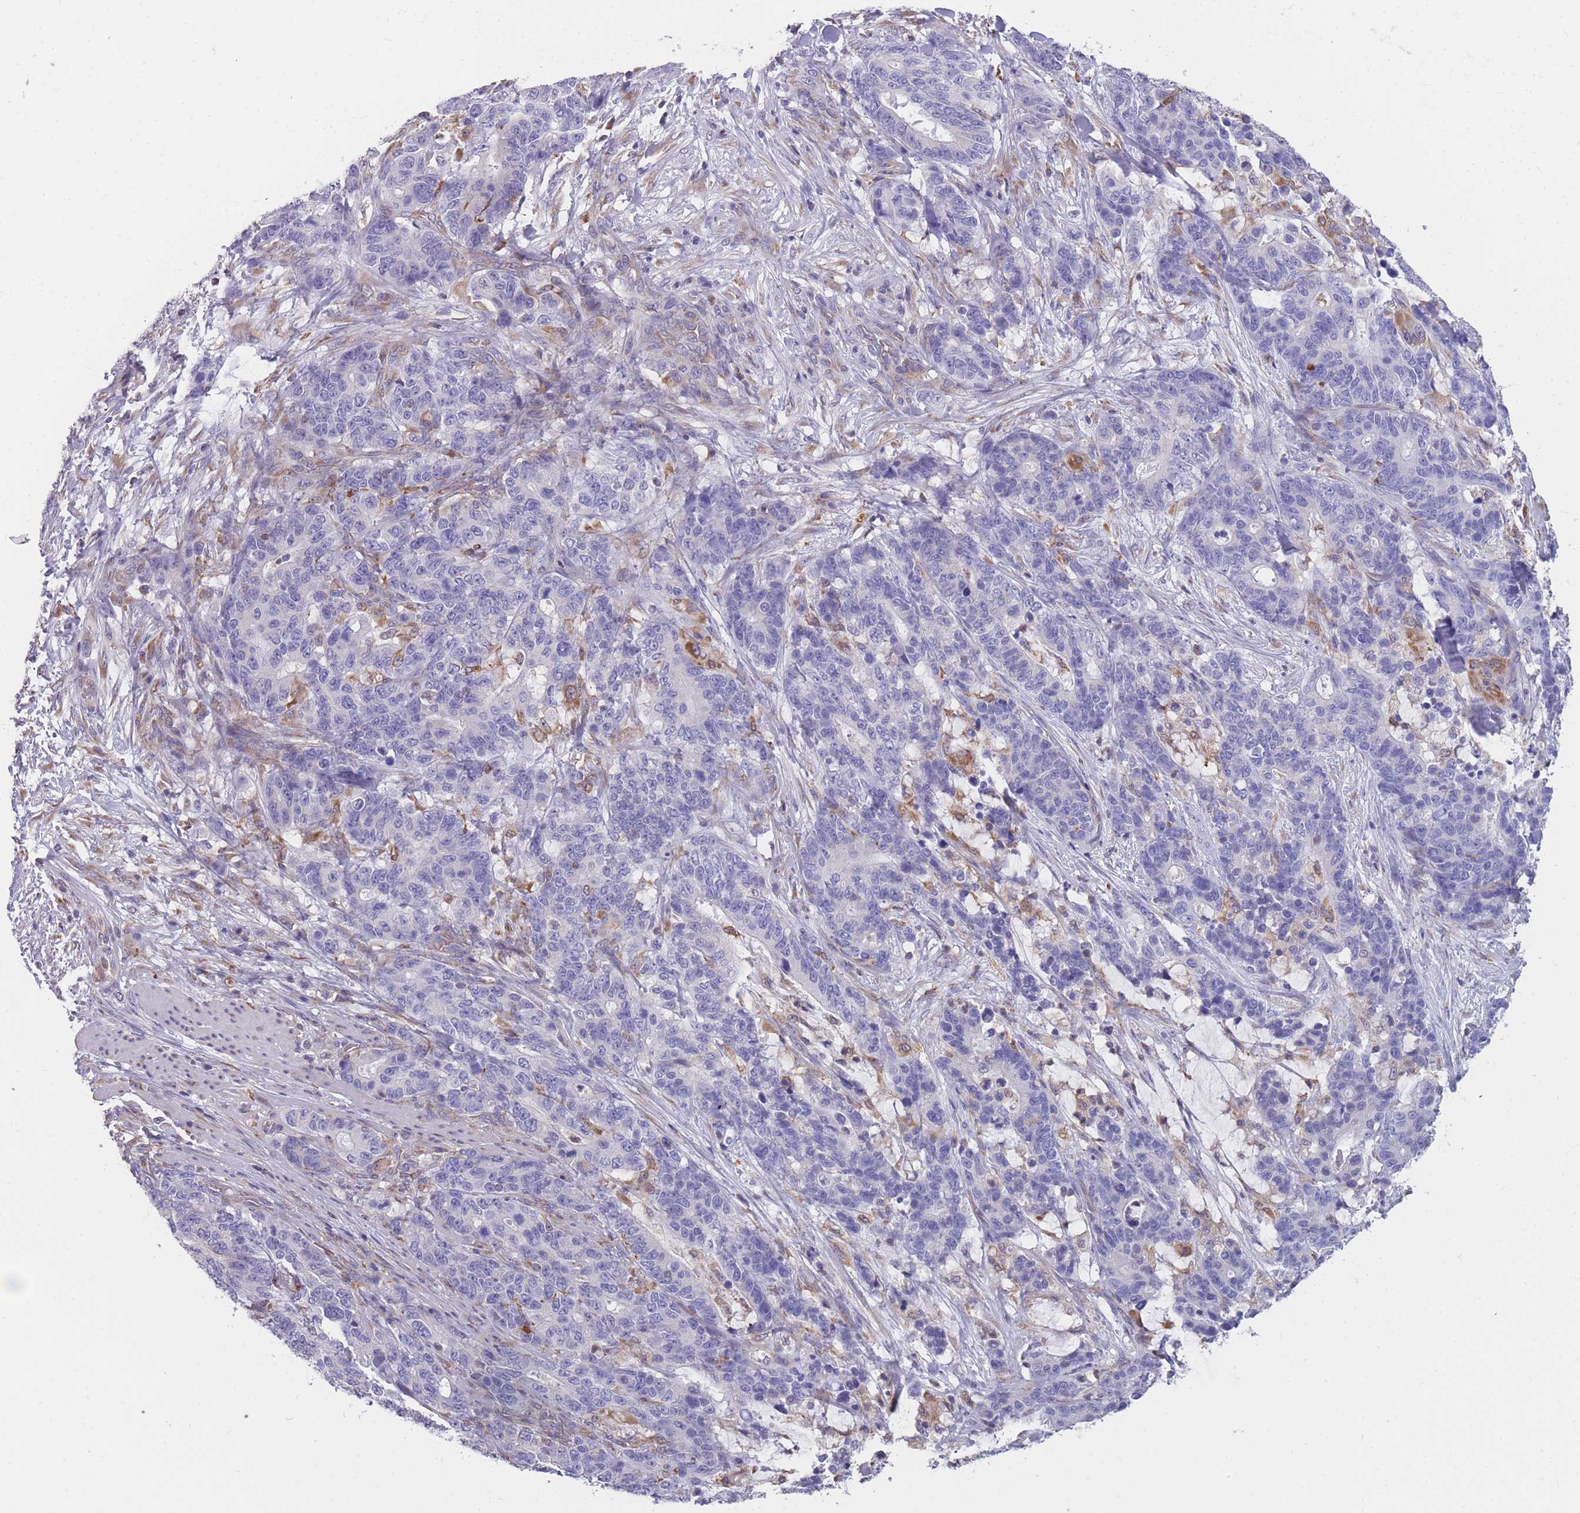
{"staining": {"intensity": "negative", "quantity": "none", "location": "none"}, "tissue": "stomach cancer", "cell_type": "Tumor cells", "image_type": "cancer", "snomed": [{"axis": "morphology", "description": "Normal tissue, NOS"}, {"axis": "morphology", "description": "Adenocarcinoma, NOS"}, {"axis": "topography", "description": "Stomach"}], "caption": "Tumor cells show no significant staining in stomach adenocarcinoma. Nuclei are stained in blue.", "gene": "ZNF662", "patient": {"sex": "female", "age": 64}}